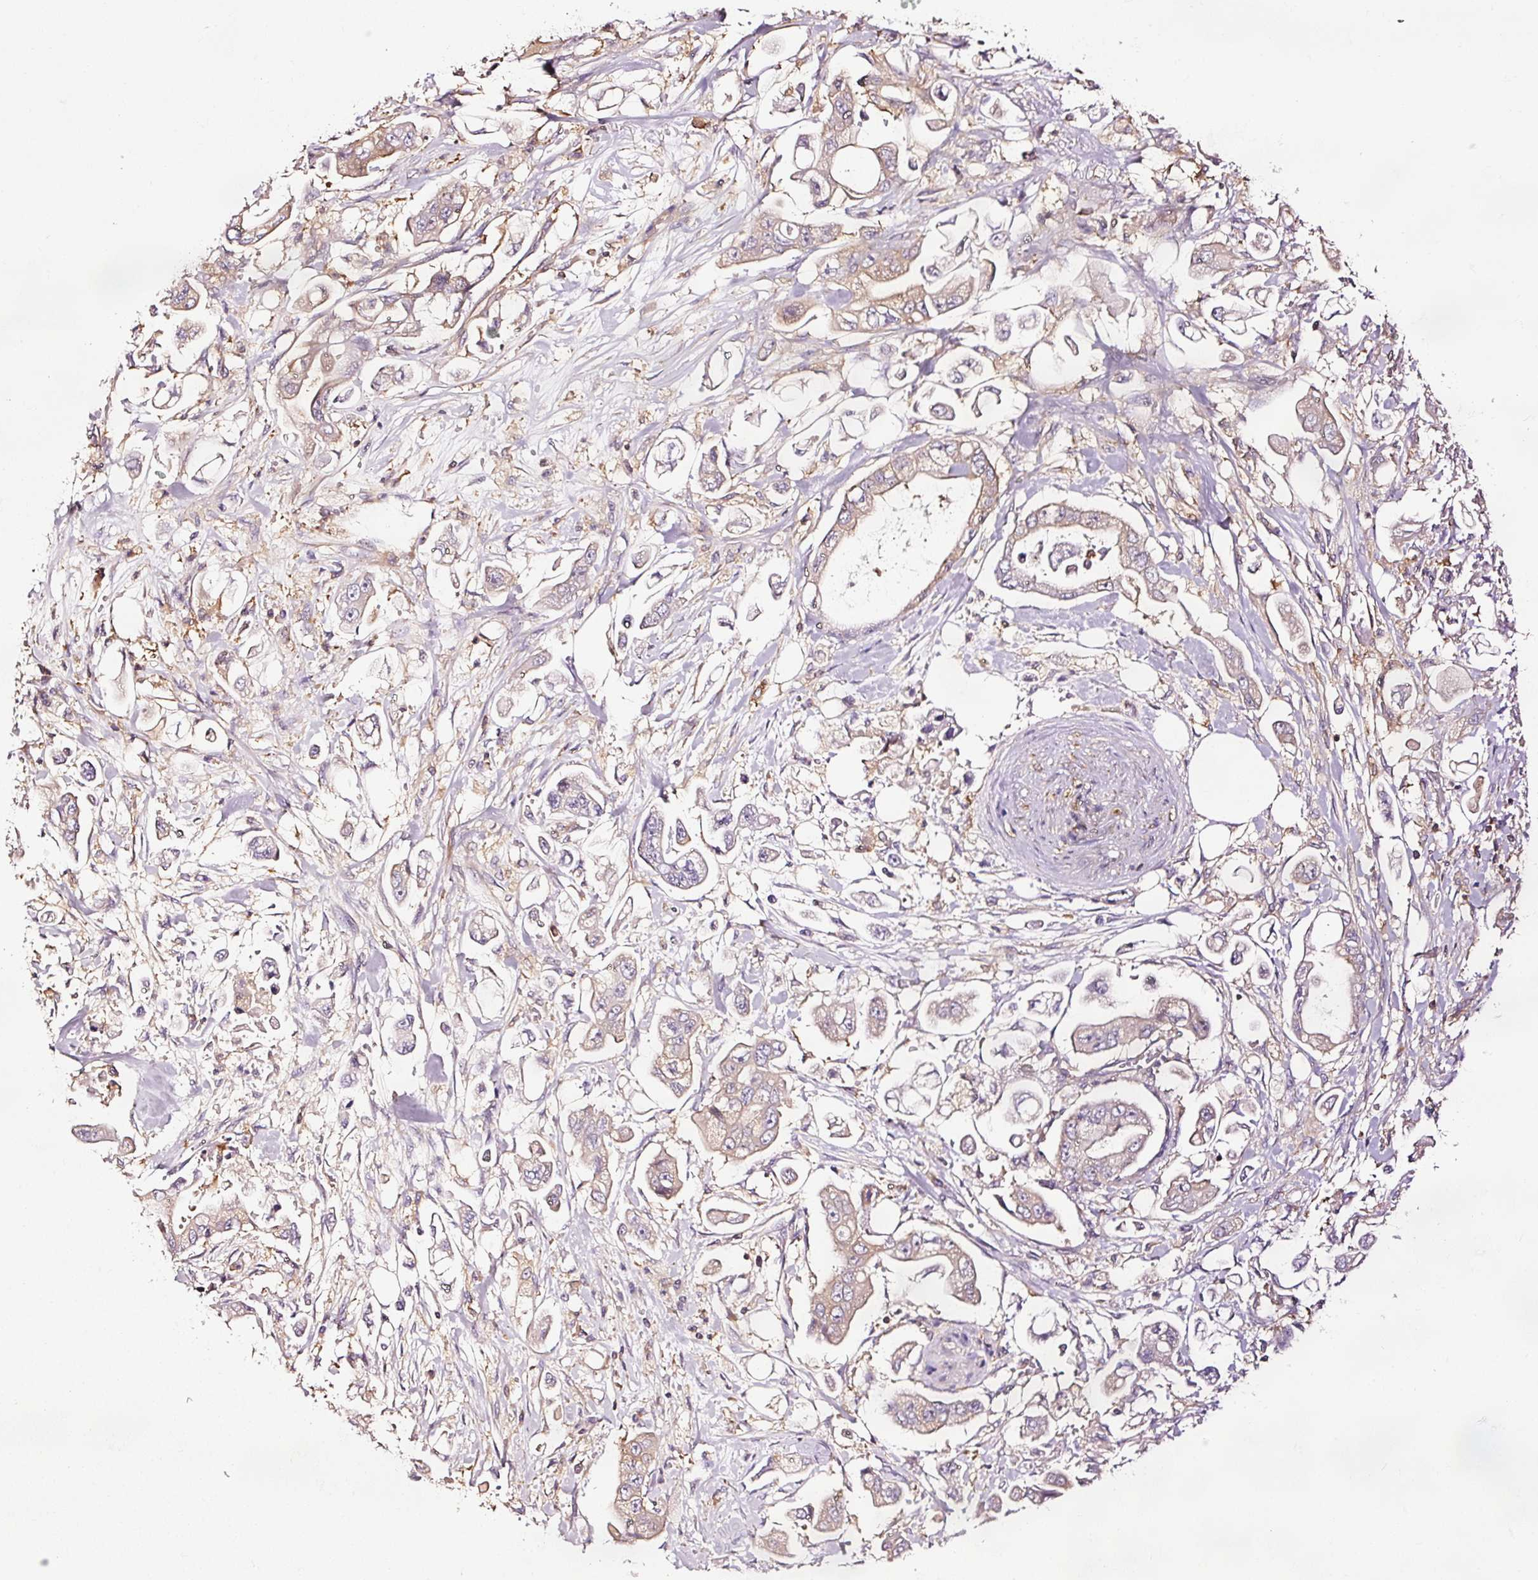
{"staining": {"intensity": "weak", "quantity": "25%-75%", "location": "cytoplasmic/membranous"}, "tissue": "stomach cancer", "cell_type": "Tumor cells", "image_type": "cancer", "snomed": [{"axis": "morphology", "description": "Adenocarcinoma, NOS"}, {"axis": "topography", "description": "Stomach"}], "caption": "IHC staining of stomach adenocarcinoma, which shows low levels of weak cytoplasmic/membranous expression in about 25%-75% of tumor cells indicating weak cytoplasmic/membranous protein expression. The staining was performed using DAB (3,3'-diaminobenzidine) (brown) for protein detection and nuclei were counterstained in hematoxylin (blue).", "gene": "METAP1", "patient": {"sex": "male", "age": 62}}